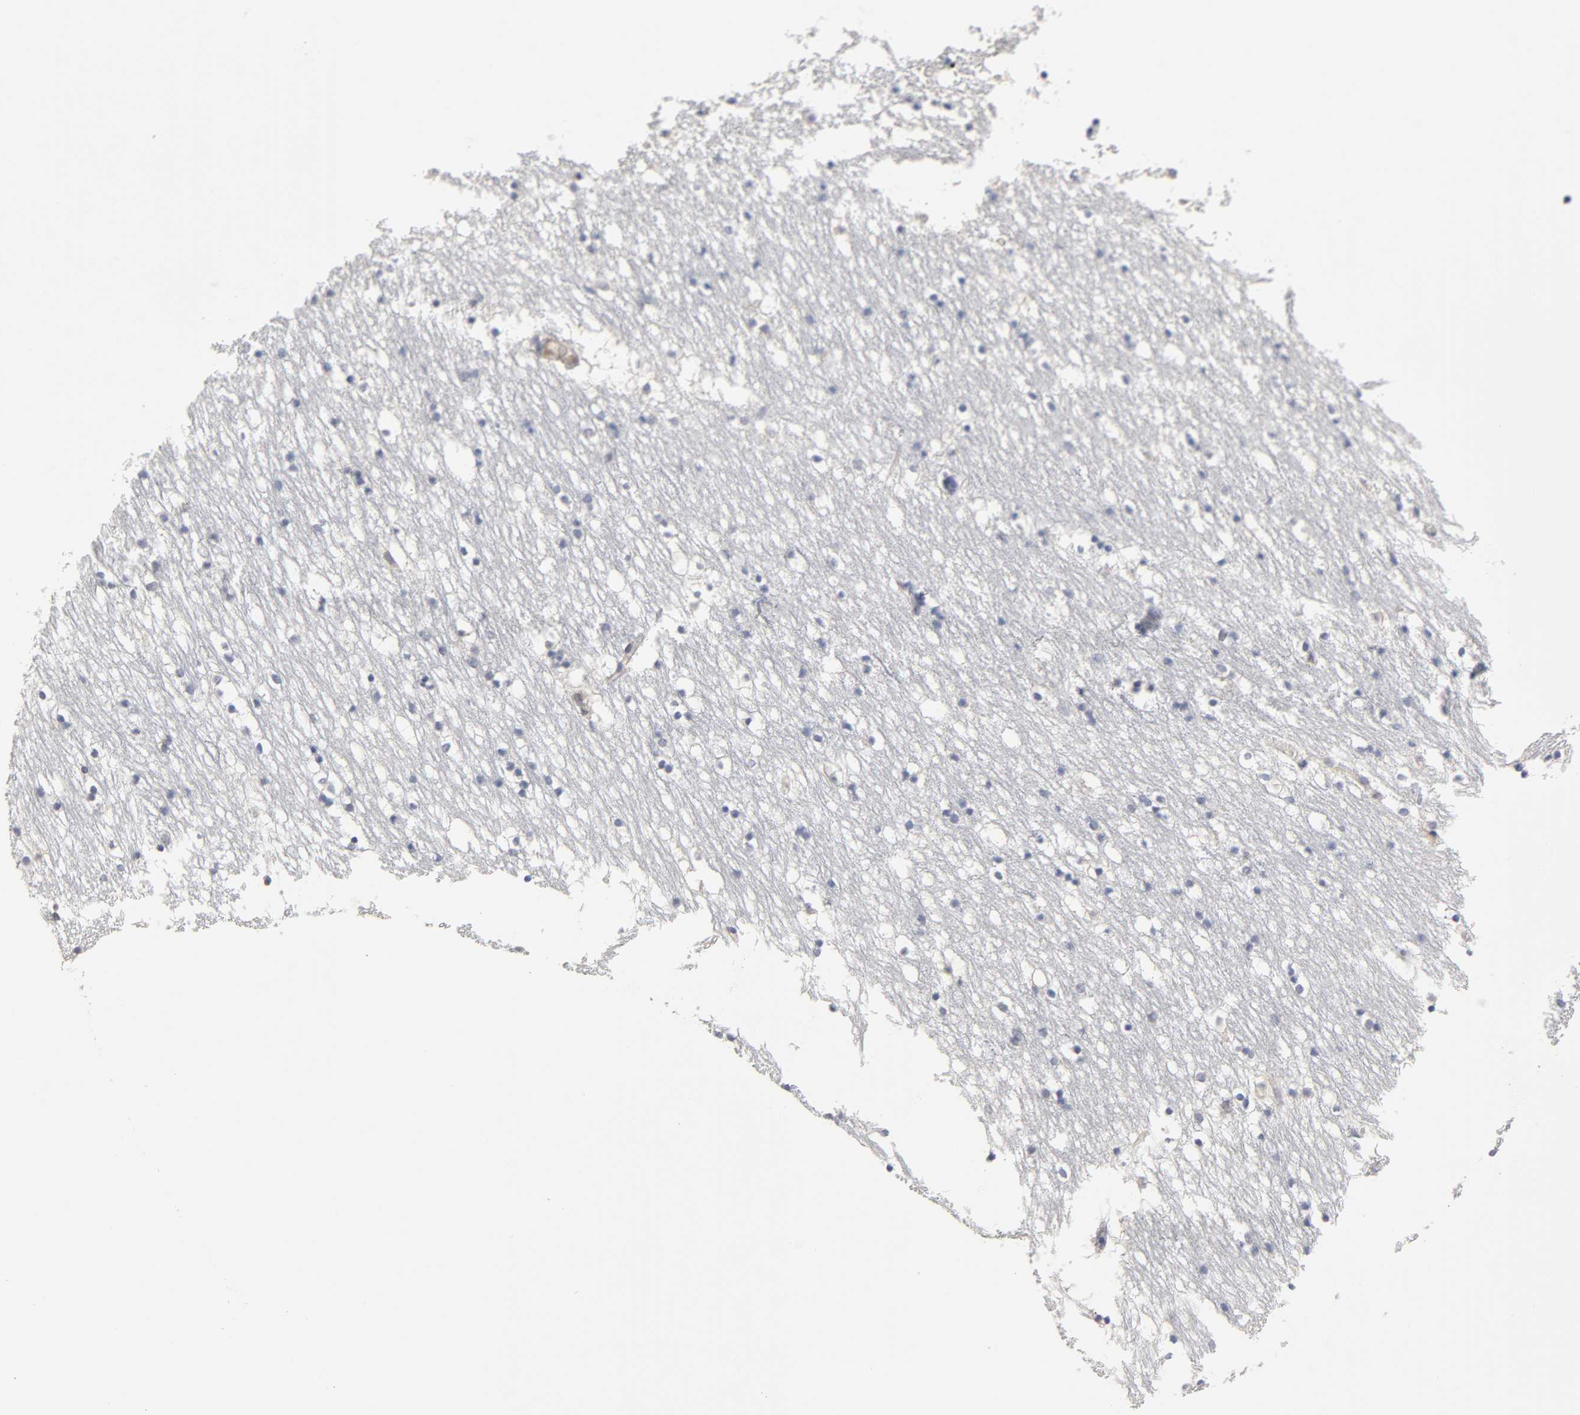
{"staining": {"intensity": "negative", "quantity": "none", "location": "none"}, "tissue": "caudate", "cell_type": "Glial cells", "image_type": "normal", "snomed": [{"axis": "morphology", "description": "Normal tissue, NOS"}, {"axis": "topography", "description": "Lateral ventricle wall"}], "caption": "The histopathology image exhibits no staining of glial cells in normal caudate.", "gene": "IL4R", "patient": {"sex": "male", "age": 45}}